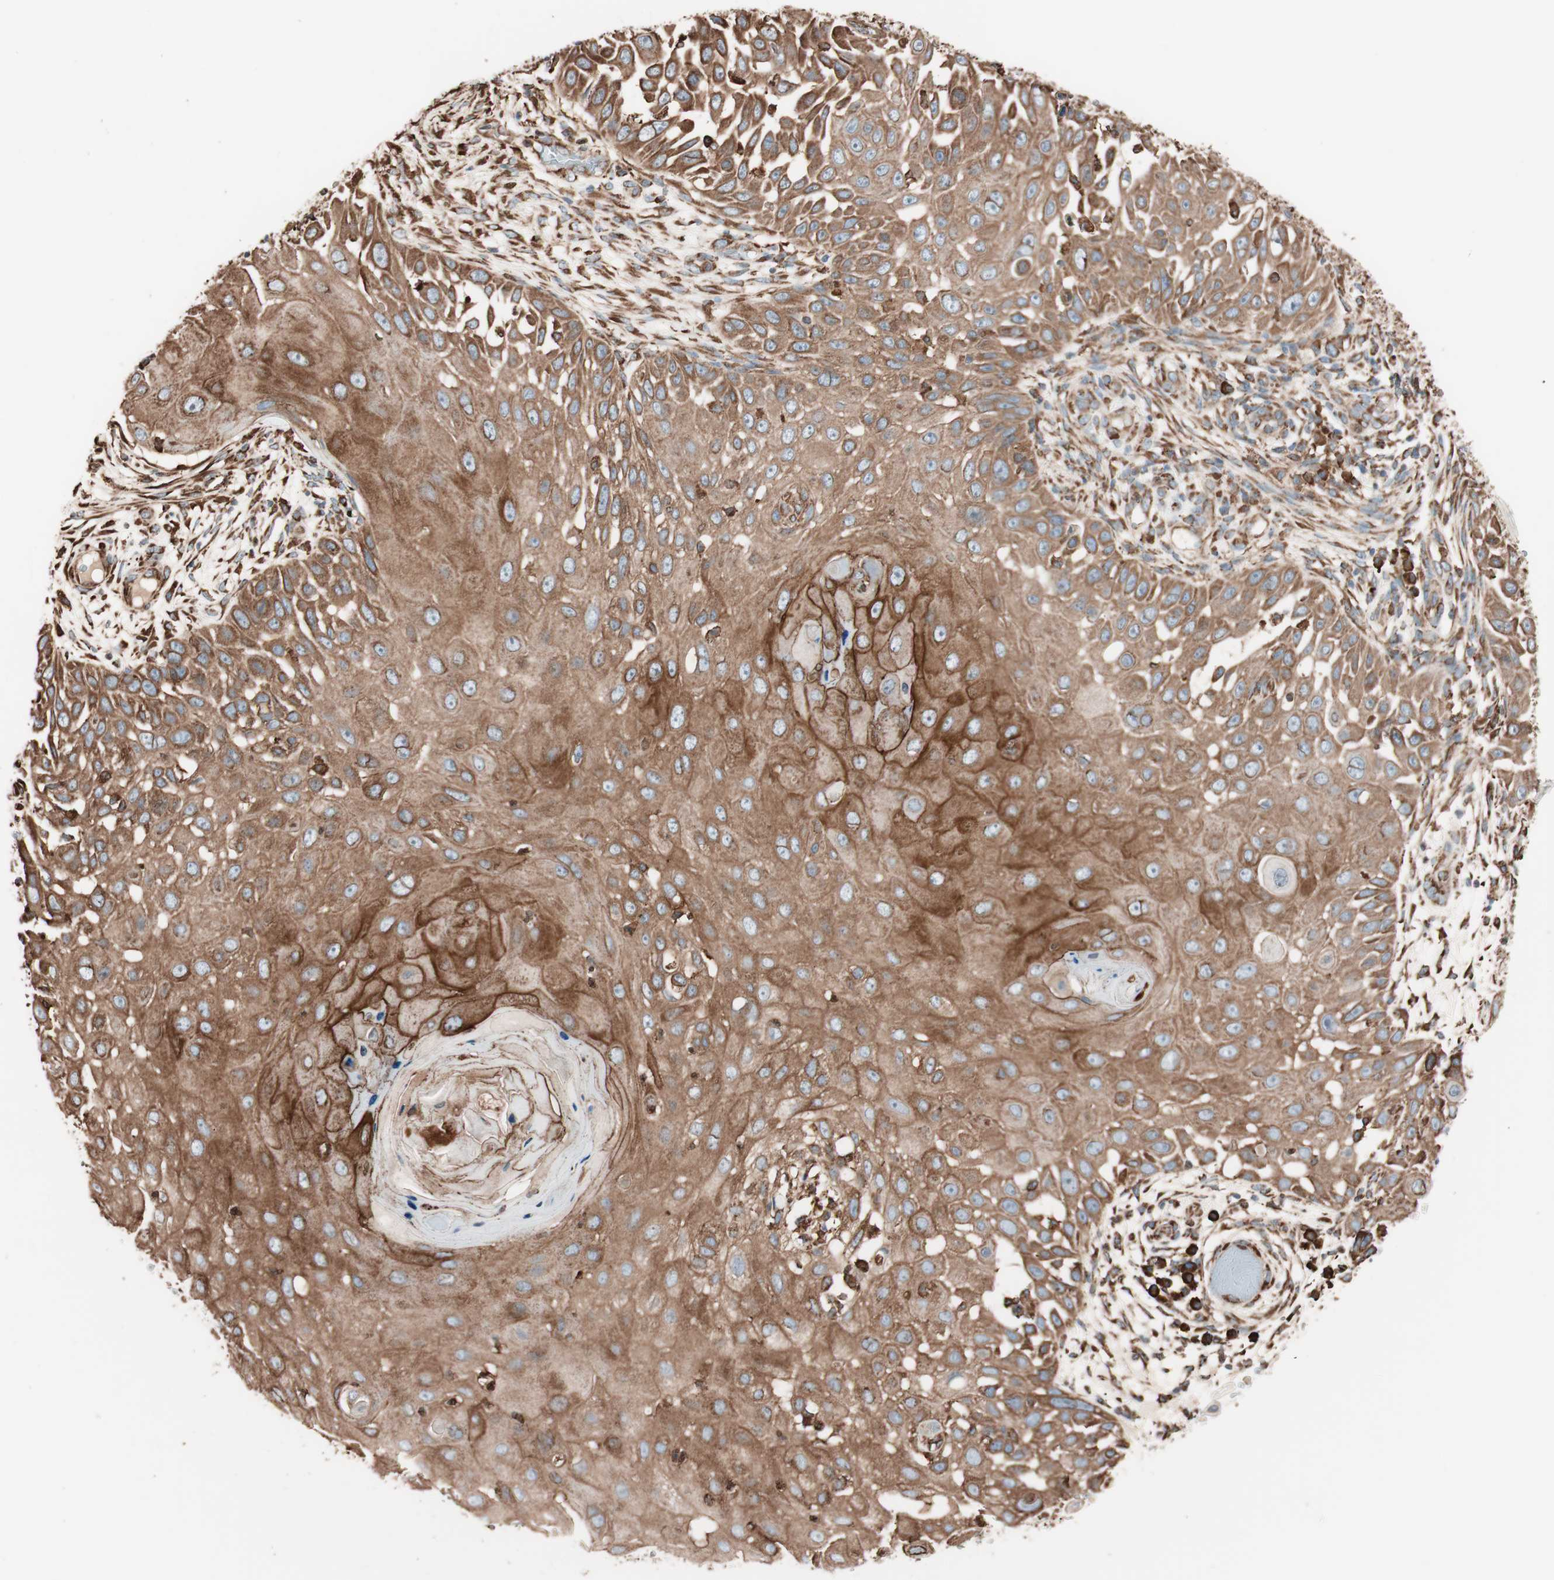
{"staining": {"intensity": "strong", "quantity": ">75%", "location": "cytoplasmic/membranous"}, "tissue": "skin cancer", "cell_type": "Tumor cells", "image_type": "cancer", "snomed": [{"axis": "morphology", "description": "Squamous cell carcinoma, NOS"}, {"axis": "topography", "description": "Skin"}], "caption": "A photomicrograph of skin cancer stained for a protein displays strong cytoplasmic/membranous brown staining in tumor cells.", "gene": "VEGFA", "patient": {"sex": "female", "age": 44}}